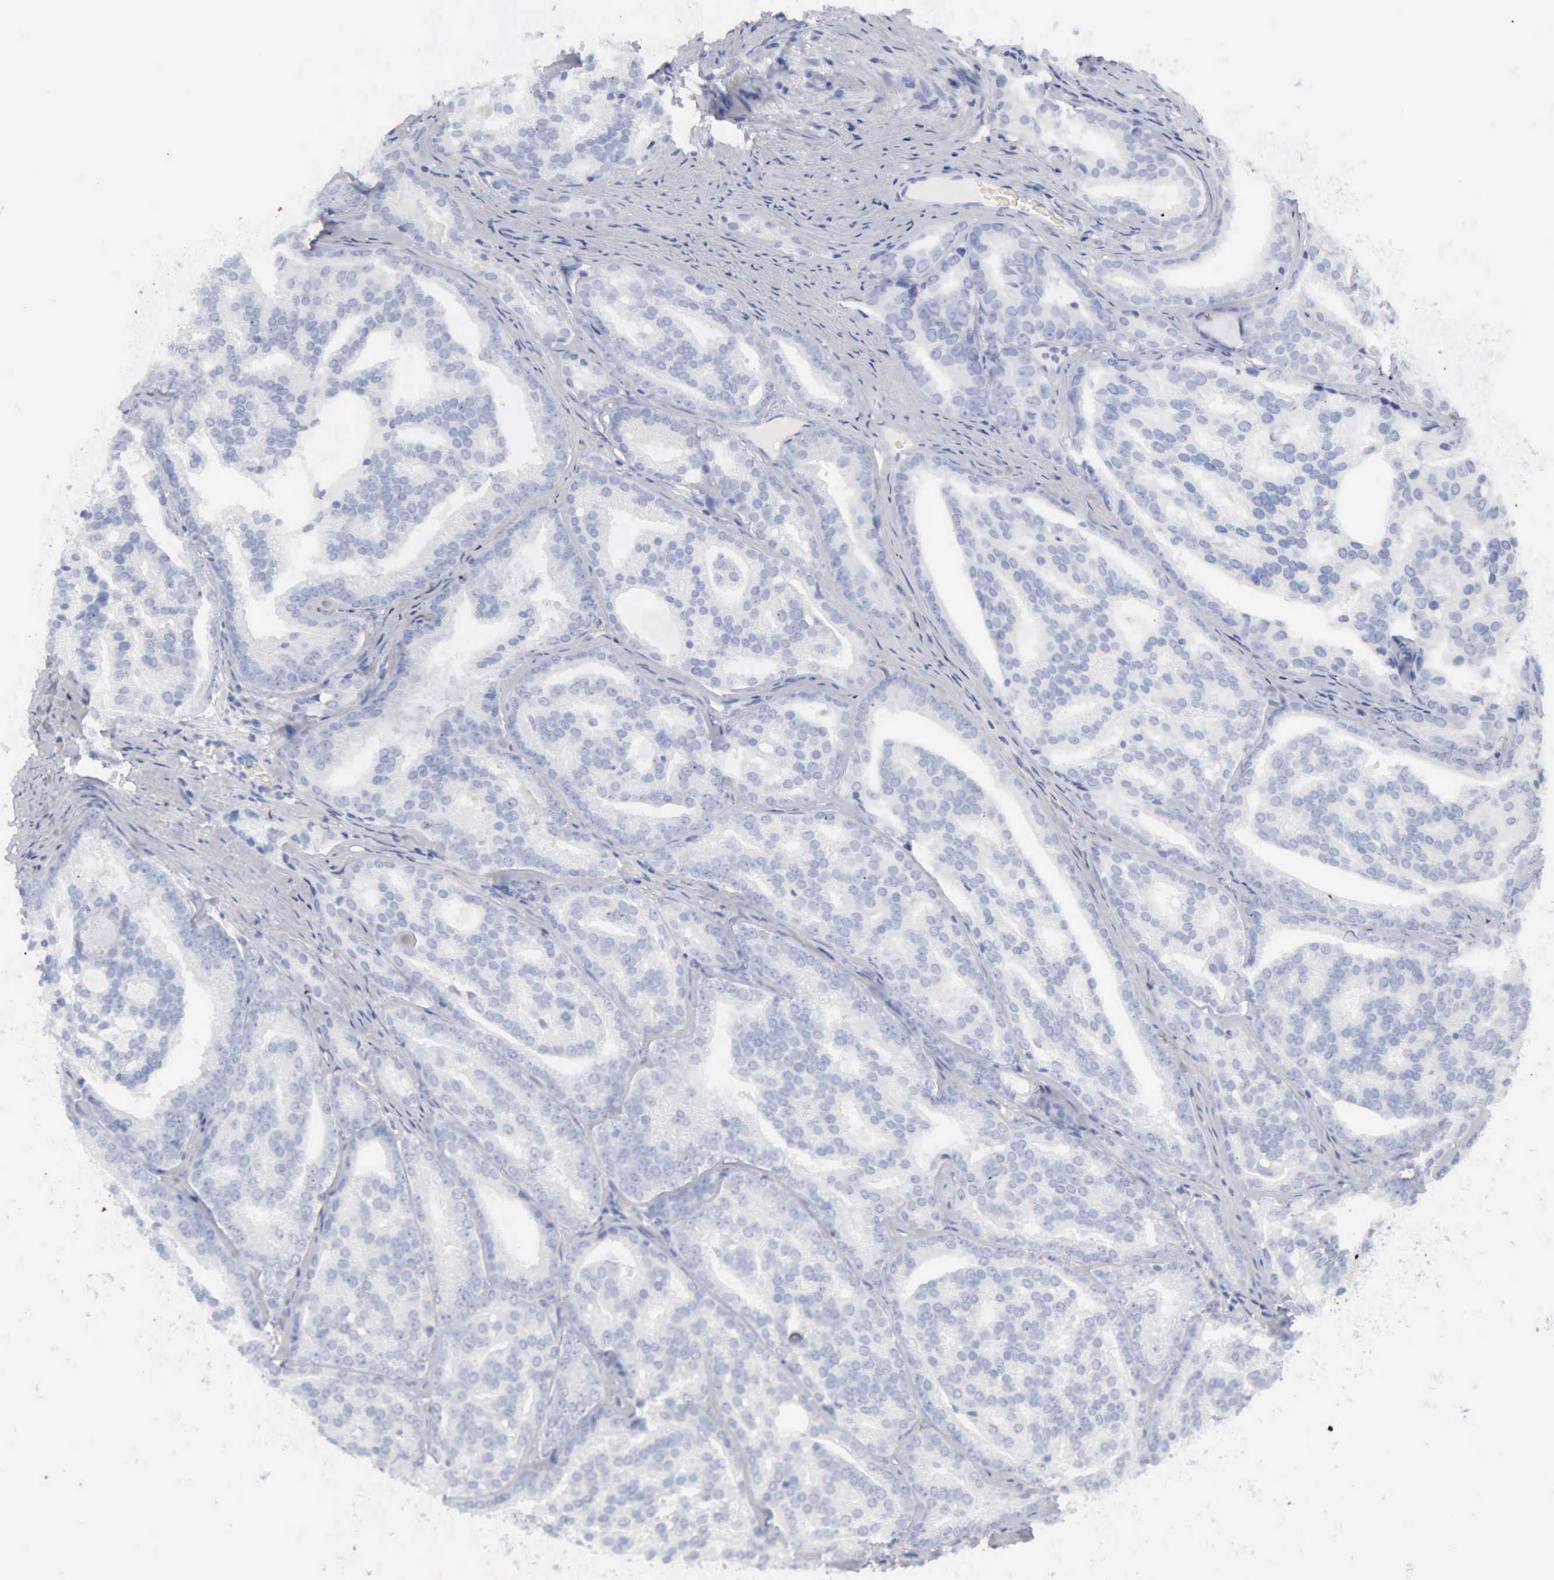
{"staining": {"intensity": "negative", "quantity": "none", "location": "none"}, "tissue": "prostate cancer", "cell_type": "Tumor cells", "image_type": "cancer", "snomed": [{"axis": "morphology", "description": "Adenocarcinoma, High grade"}, {"axis": "topography", "description": "Prostate"}], "caption": "Prostate high-grade adenocarcinoma was stained to show a protein in brown. There is no significant positivity in tumor cells.", "gene": "KRT10", "patient": {"sex": "male", "age": 64}}